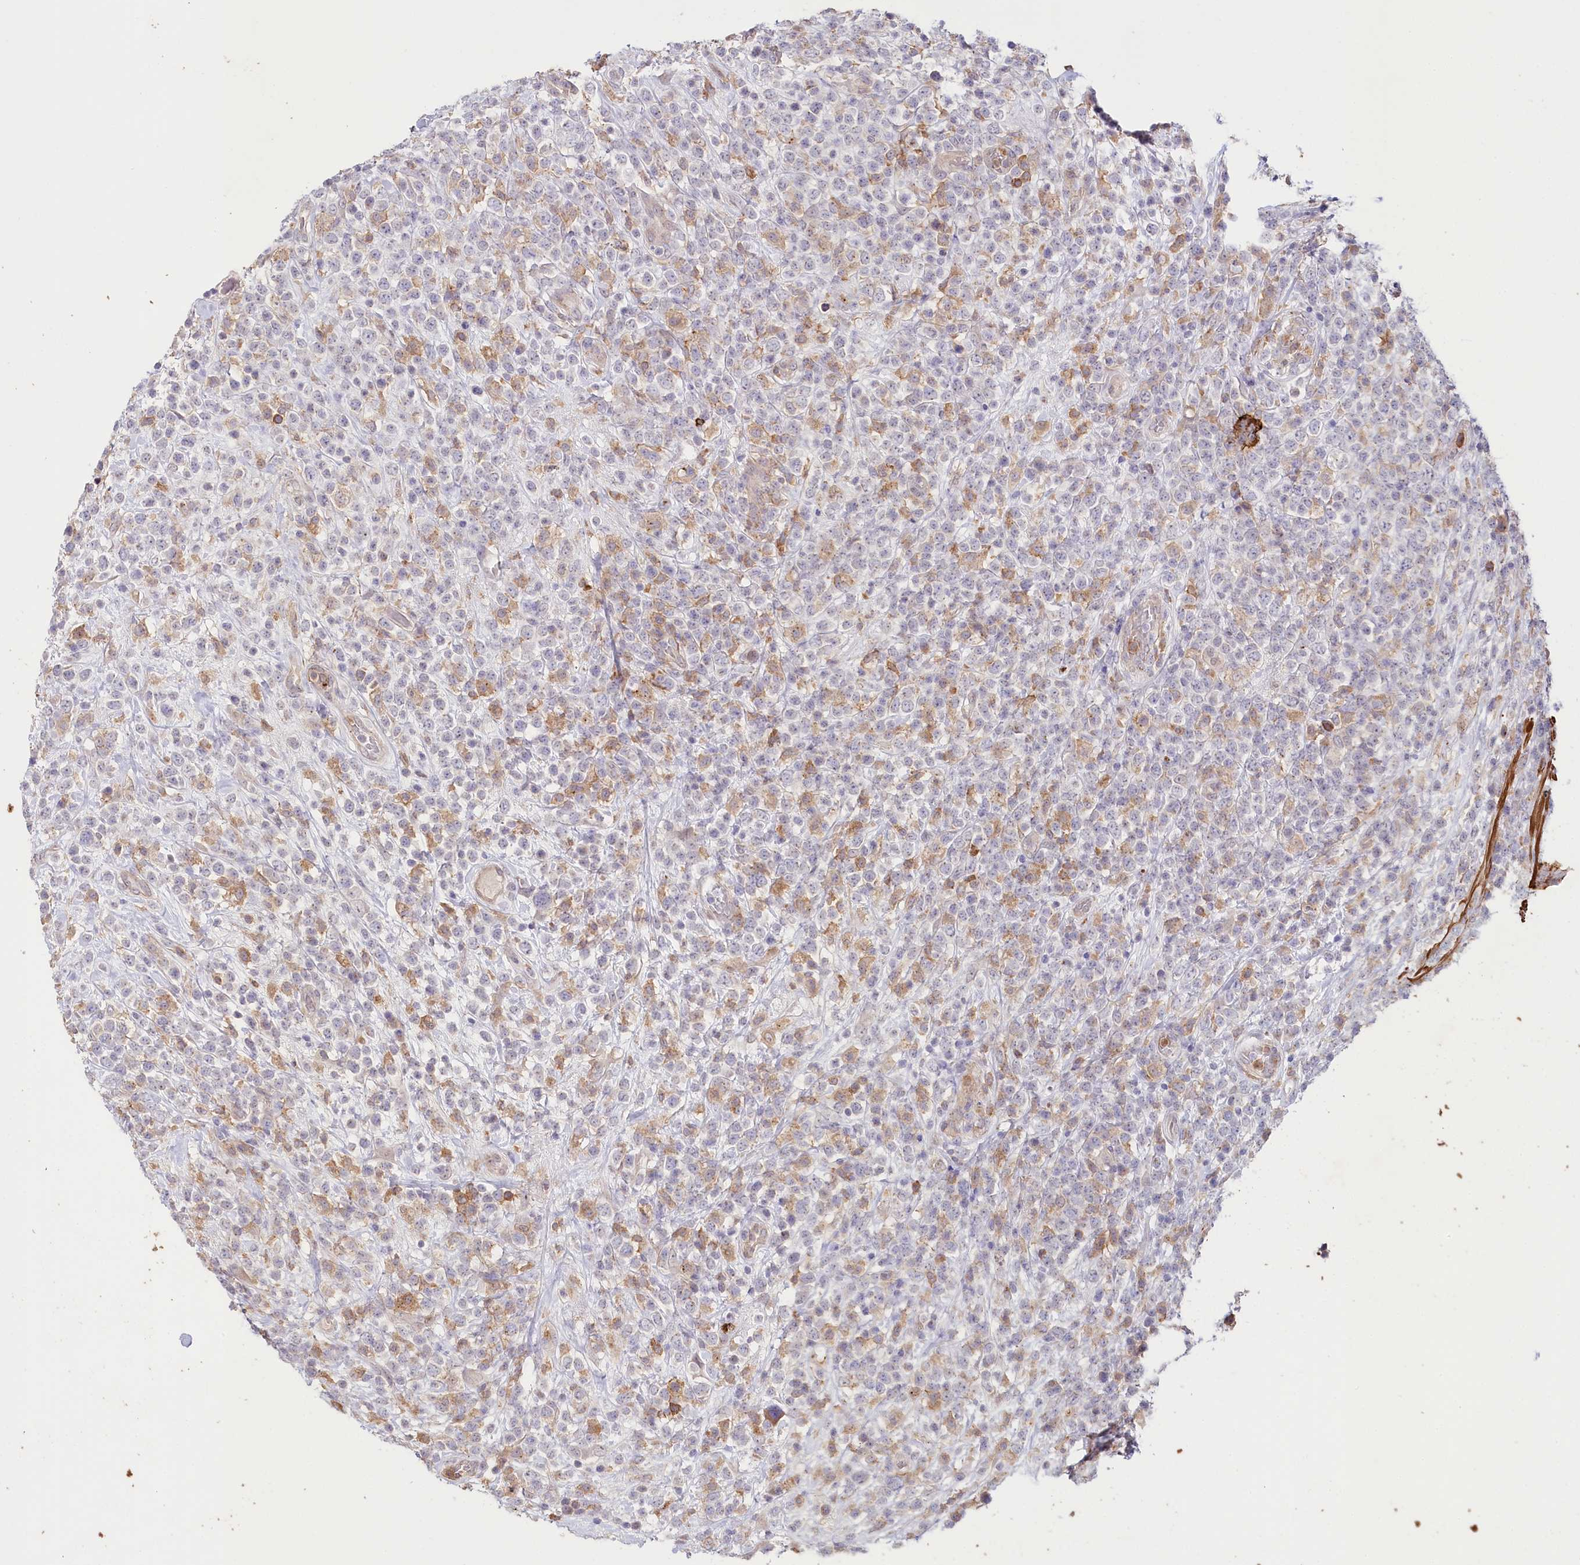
{"staining": {"intensity": "moderate", "quantity": "<25%", "location": "cytoplasmic/membranous"}, "tissue": "lymphoma", "cell_type": "Tumor cells", "image_type": "cancer", "snomed": [{"axis": "morphology", "description": "Malignant lymphoma, non-Hodgkin's type, High grade"}, {"axis": "topography", "description": "Colon"}], "caption": "Protein expression analysis of human lymphoma reveals moderate cytoplasmic/membranous positivity in about <25% of tumor cells. (Brightfield microscopy of DAB IHC at high magnification).", "gene": "ALDH3B1", "patient": {"sex": "female", "age": 53}}